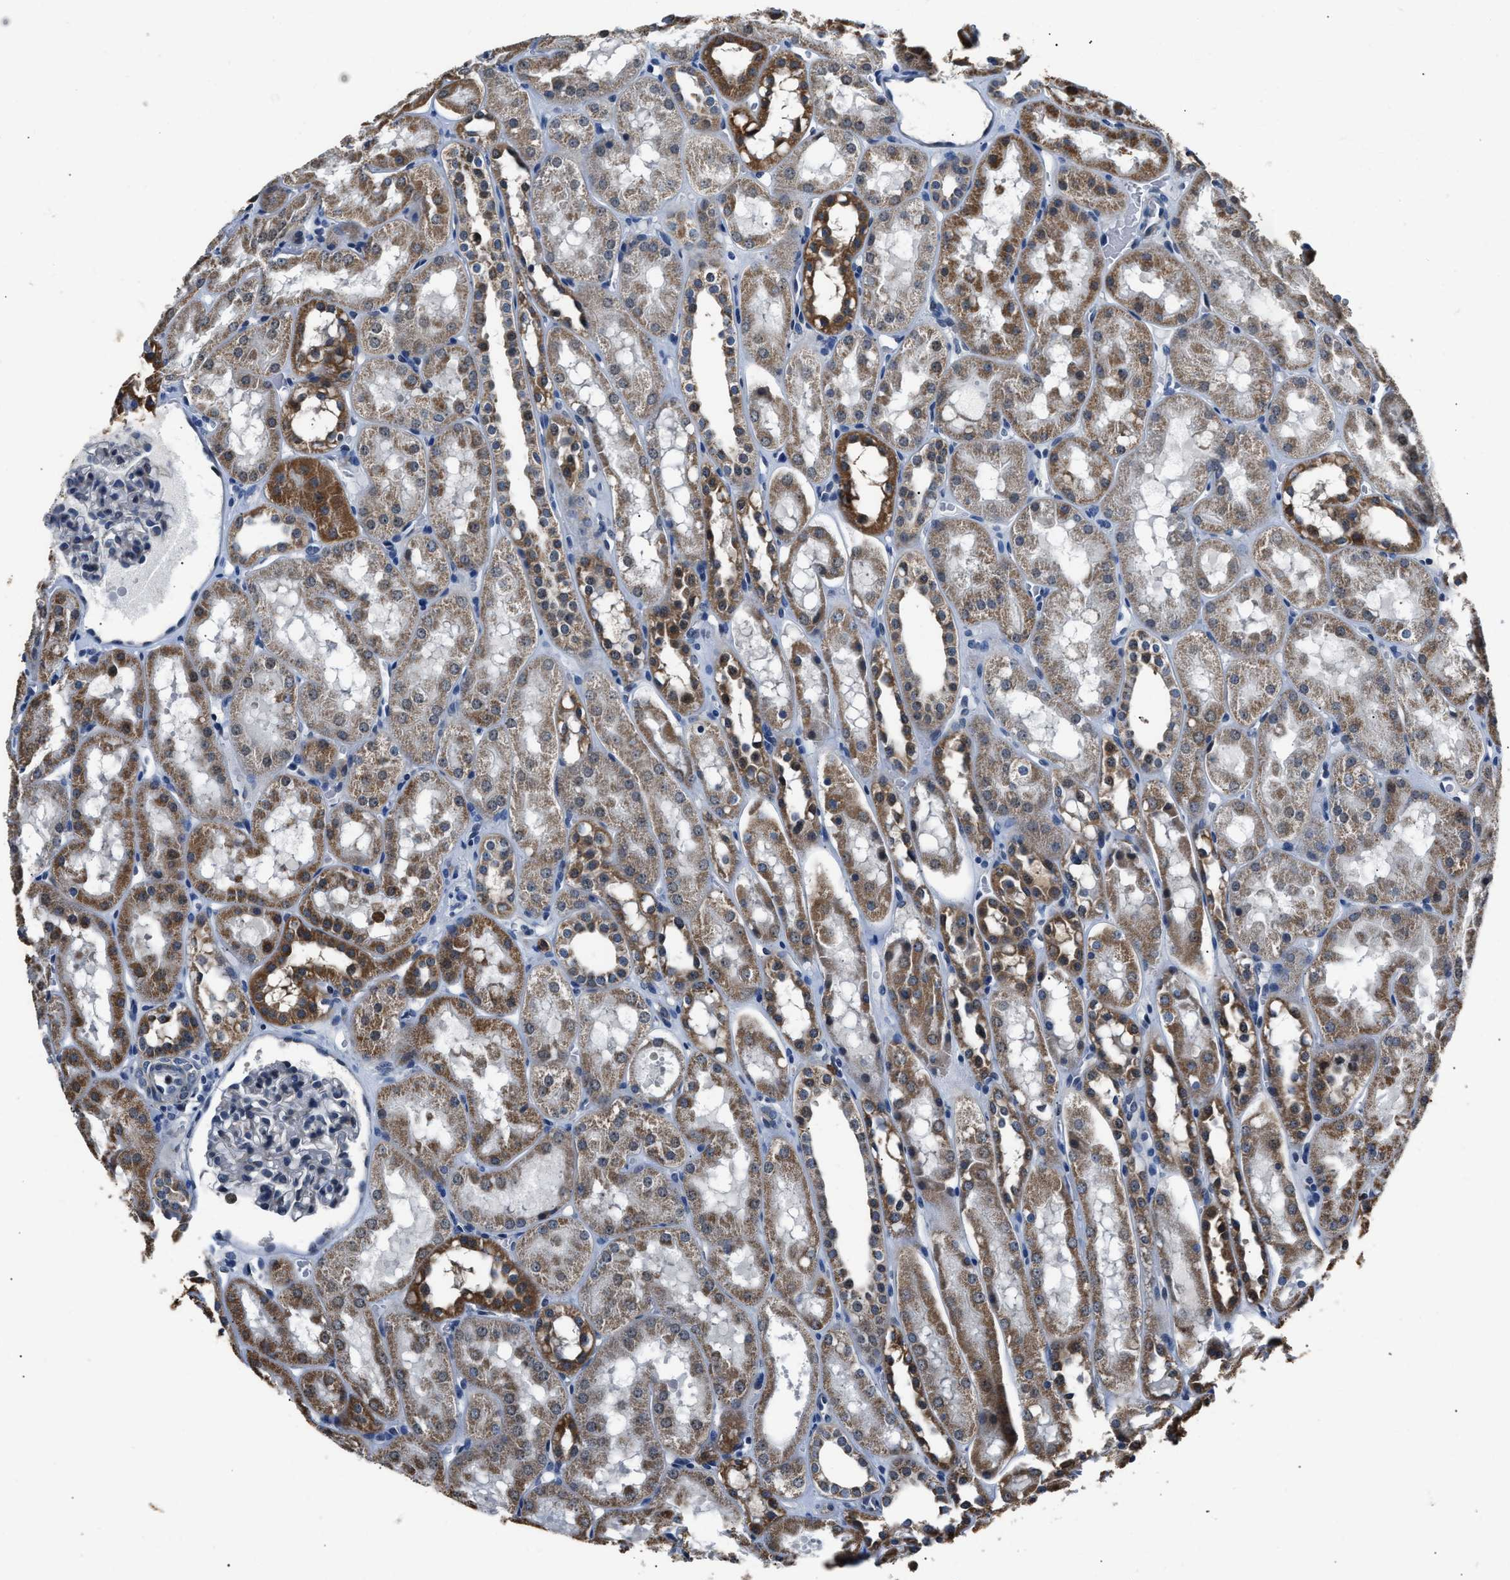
{"staining": {"intensity": "negative", "quantity": "none", "location": "none"}, "tissue": "kidney", "cell_type": "Cells in glomeruli", "image_type": "normal", "snomed": [{"axis": "morphology", "description": "Normal tissue, NOS"}, {"axis": "topography", "description": "Kidney"}, {"axis": "topography", "description": "Urinary bladder"}], "caption": "Cells in glomeruli show no significant staining in unremarkable kidney.", "gene": "NSUN5", "patient": {"sex": "male", "age": 16}}